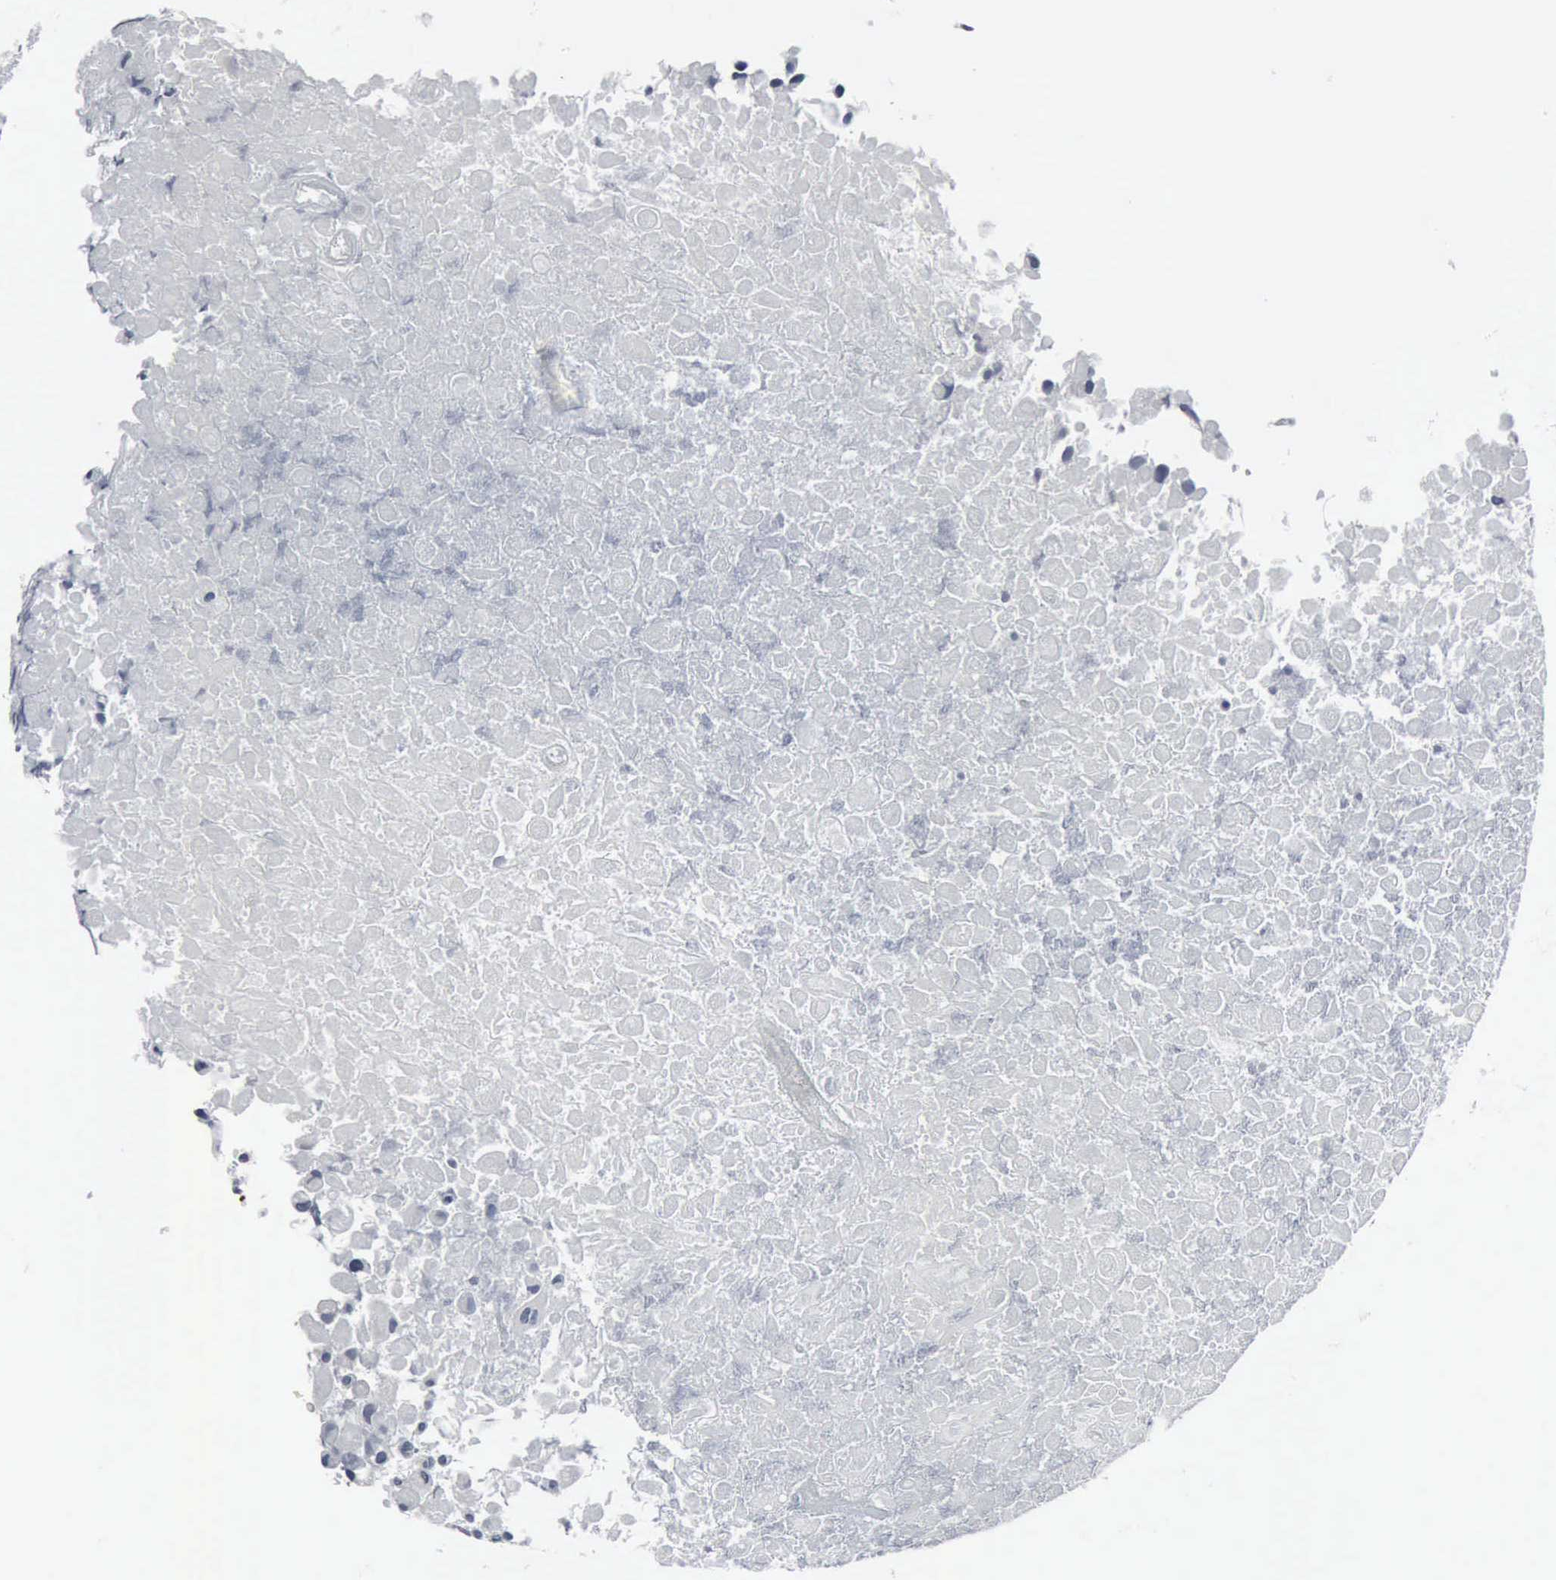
{"staining": {"intensity": "negative", "quantity": "none", "location": "none"}, "tissue": "urothelial cancer", "cell_type": "Tumor cells", "image_type": "cancer", "snomed": [{"axis": "morphology", "description": "Urothelial carcinoma, High grade"}, {"axis": "topography", "description": "Urinary bladder"}], "caption": "The image exhibits no significant staining in tumor cells of urothelial carcinoma (high-grade).", "gene": "SNAP25", "patient": {"sex": "male", "age": 56}}